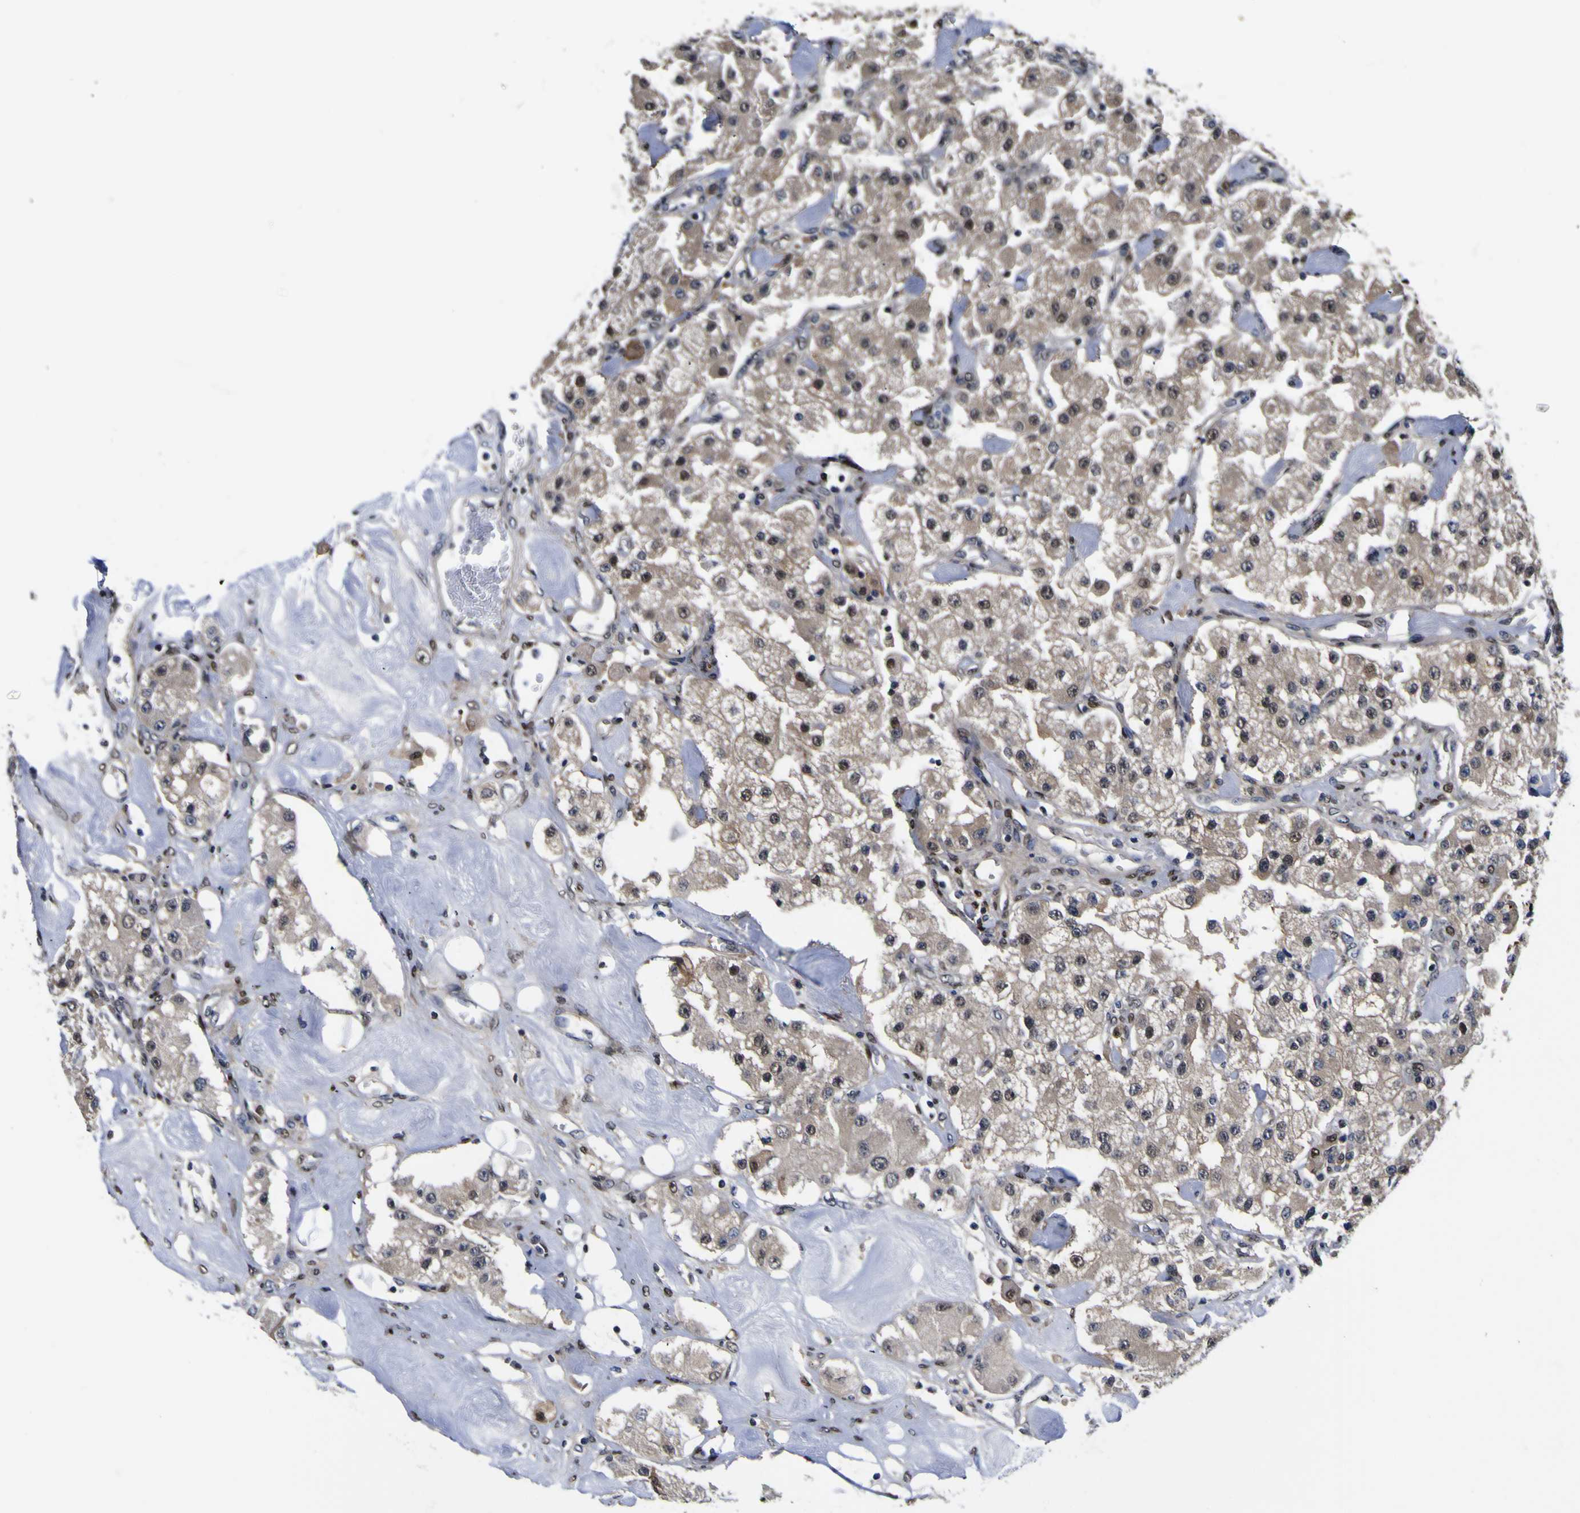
{"staining": {"intensity": "weak", "quantity": ">75%", "location": "cytoplasmic/membranous,nuclear"}, "tissue": "carcinoid", "cell_type": "Tumor cells", "image_type": "cancer", "snomed": [{"axis": "morphology", "description": "Carcinoid, malignant, NOS"}, {"axis": "topography", "description": "Pancreas"}], "caption": "Immunohistochemical staining of carcinoid (malignant) demonstrates low levels of weak cytoplasmic/membranous and nuclear staining in about >75% of tumor cells.", "gene": "FAM110B", "patient": {"sex": "male", "age": 41}}